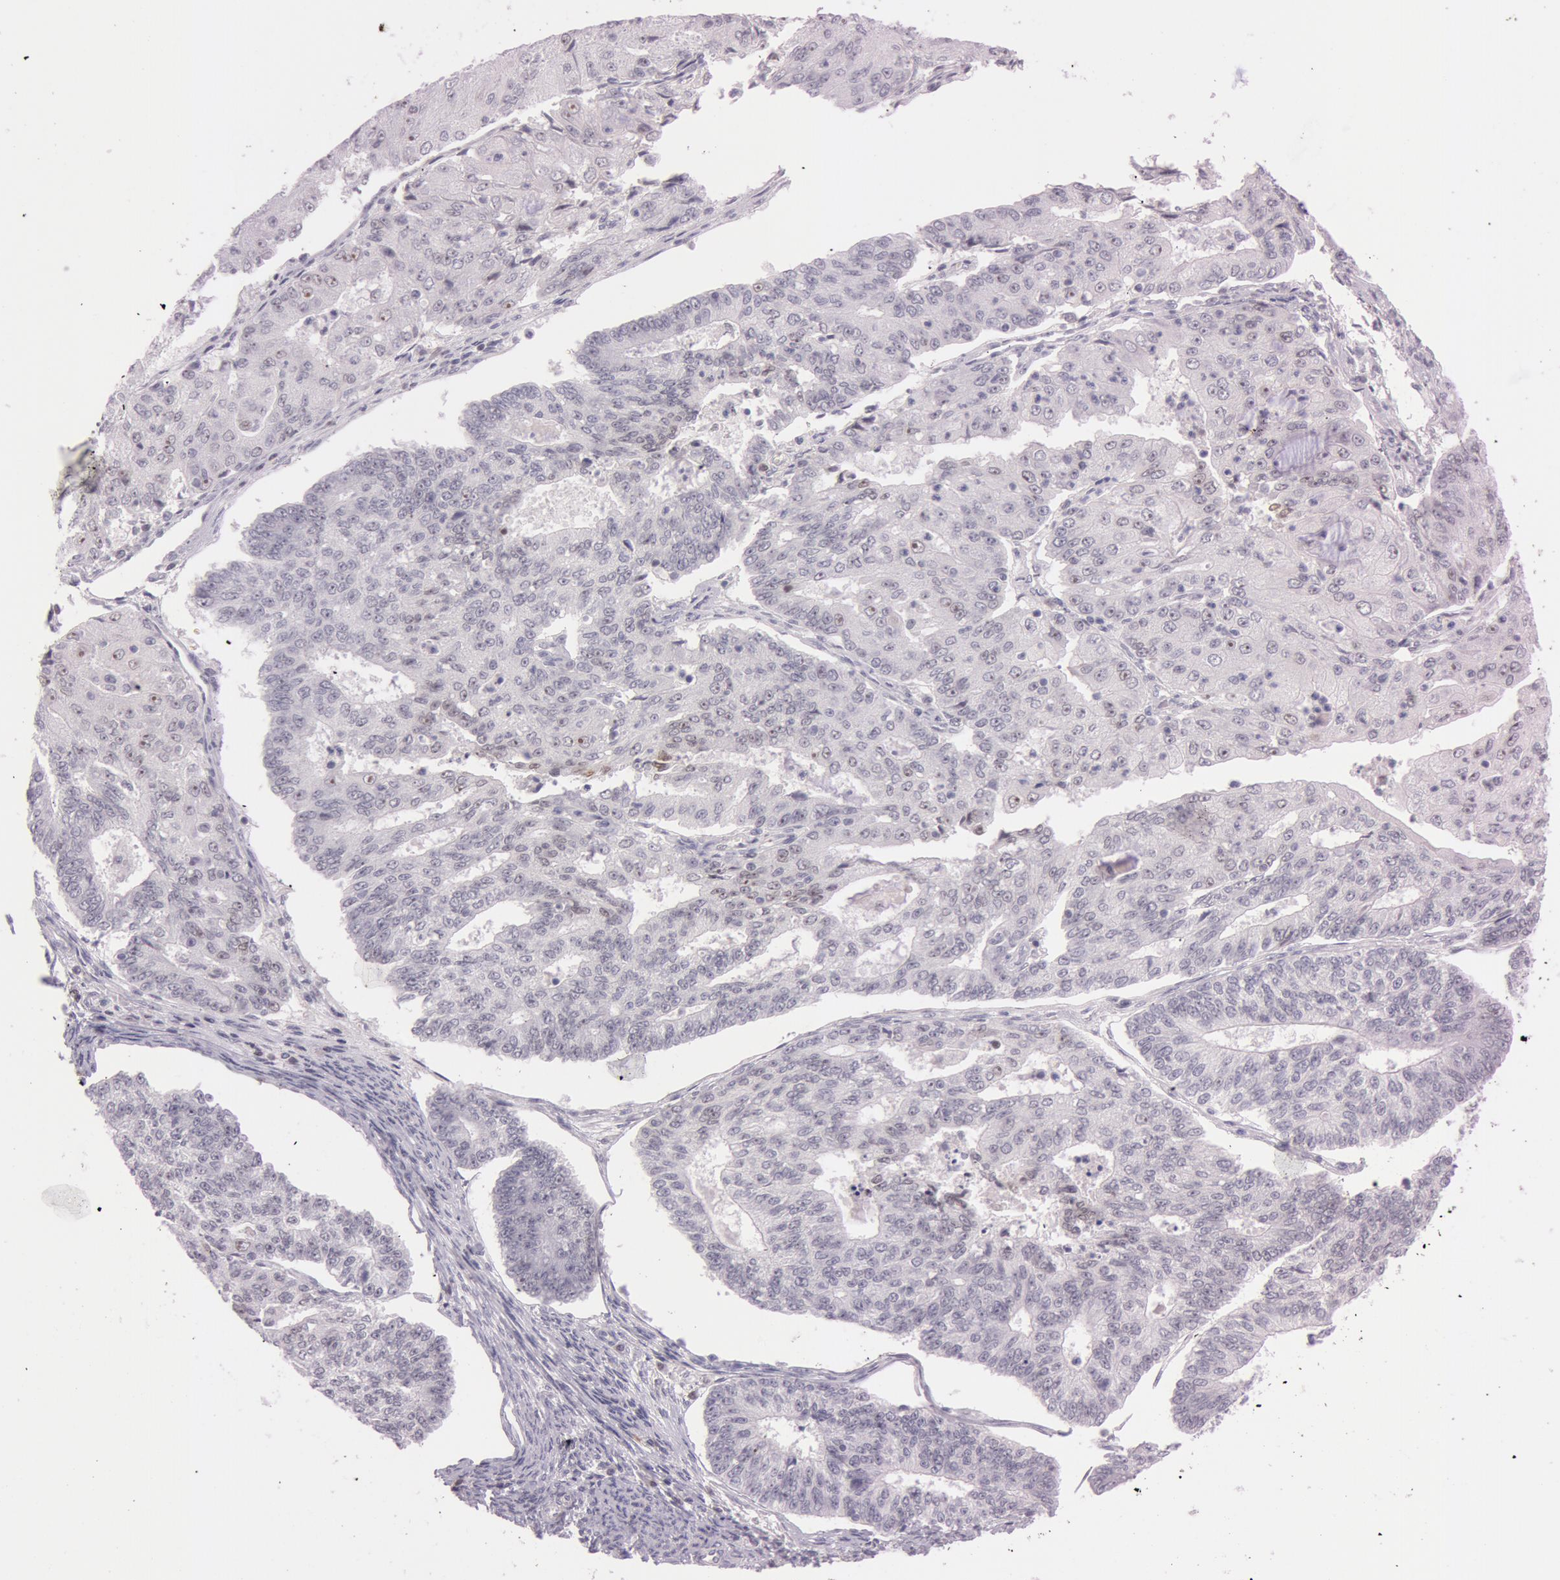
{"staining": {"intensity": "moderate", "quantity": "25%-75%", "location": "nuclear"}, "tissue": "endometrial cancer", "cell_type": "Tumor cells", "image_type": "cancer", "snomed": [{"axis": "morphology", "description": "Adenocarcinoma, NOS"}, {"axis": "topography", "description": "Endometrium"}], "caption": "Tumor cells demonstrate medium levels of moderate nuclear positivity in about 25%-75% of cells in endometrial cancer (adenocarcinoma).", "gene": "FBL", "patient": {"sex": "female", "age": 56}}